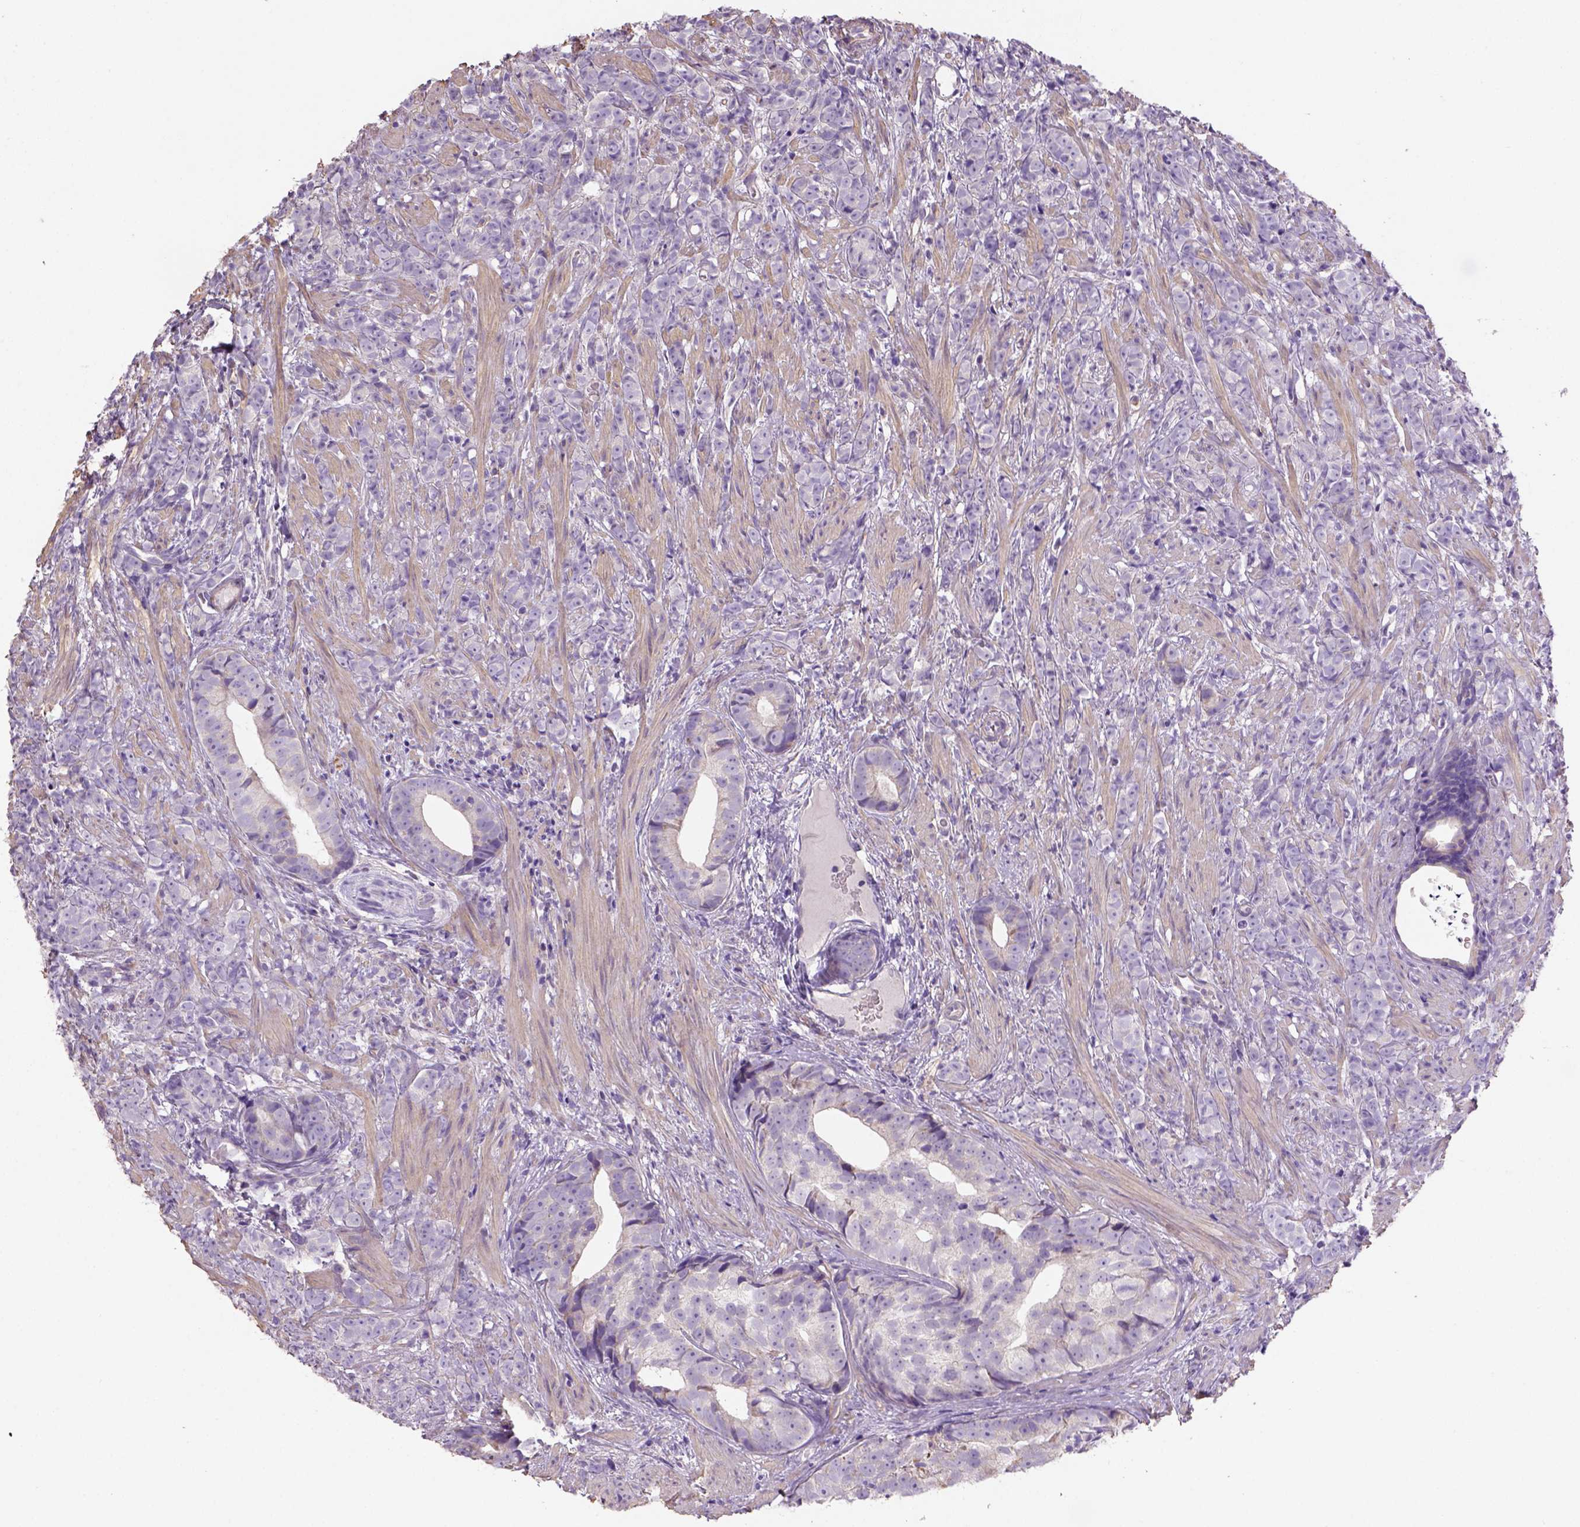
{"staining": {"intensity": "negative", "quantity": "none", "location": "none"}, "tissue": "prostate cancer", "cell_type": "Tumor cells", "image_type": "cancer", "snomed": [{"axis": "morphology", "description": "Adenocarcinoma, High grade"}, {"axis": "topography", "description": "Prostate"}], "caption": "DAB (3,3'-diaminobenzidine) immunohistochemical staining of high-grade adenocarcinoma (prostate) shows no significant expression in tumor cells.", "gene": "HTRA1", "patient": {"sex": "male", "age": 81}}